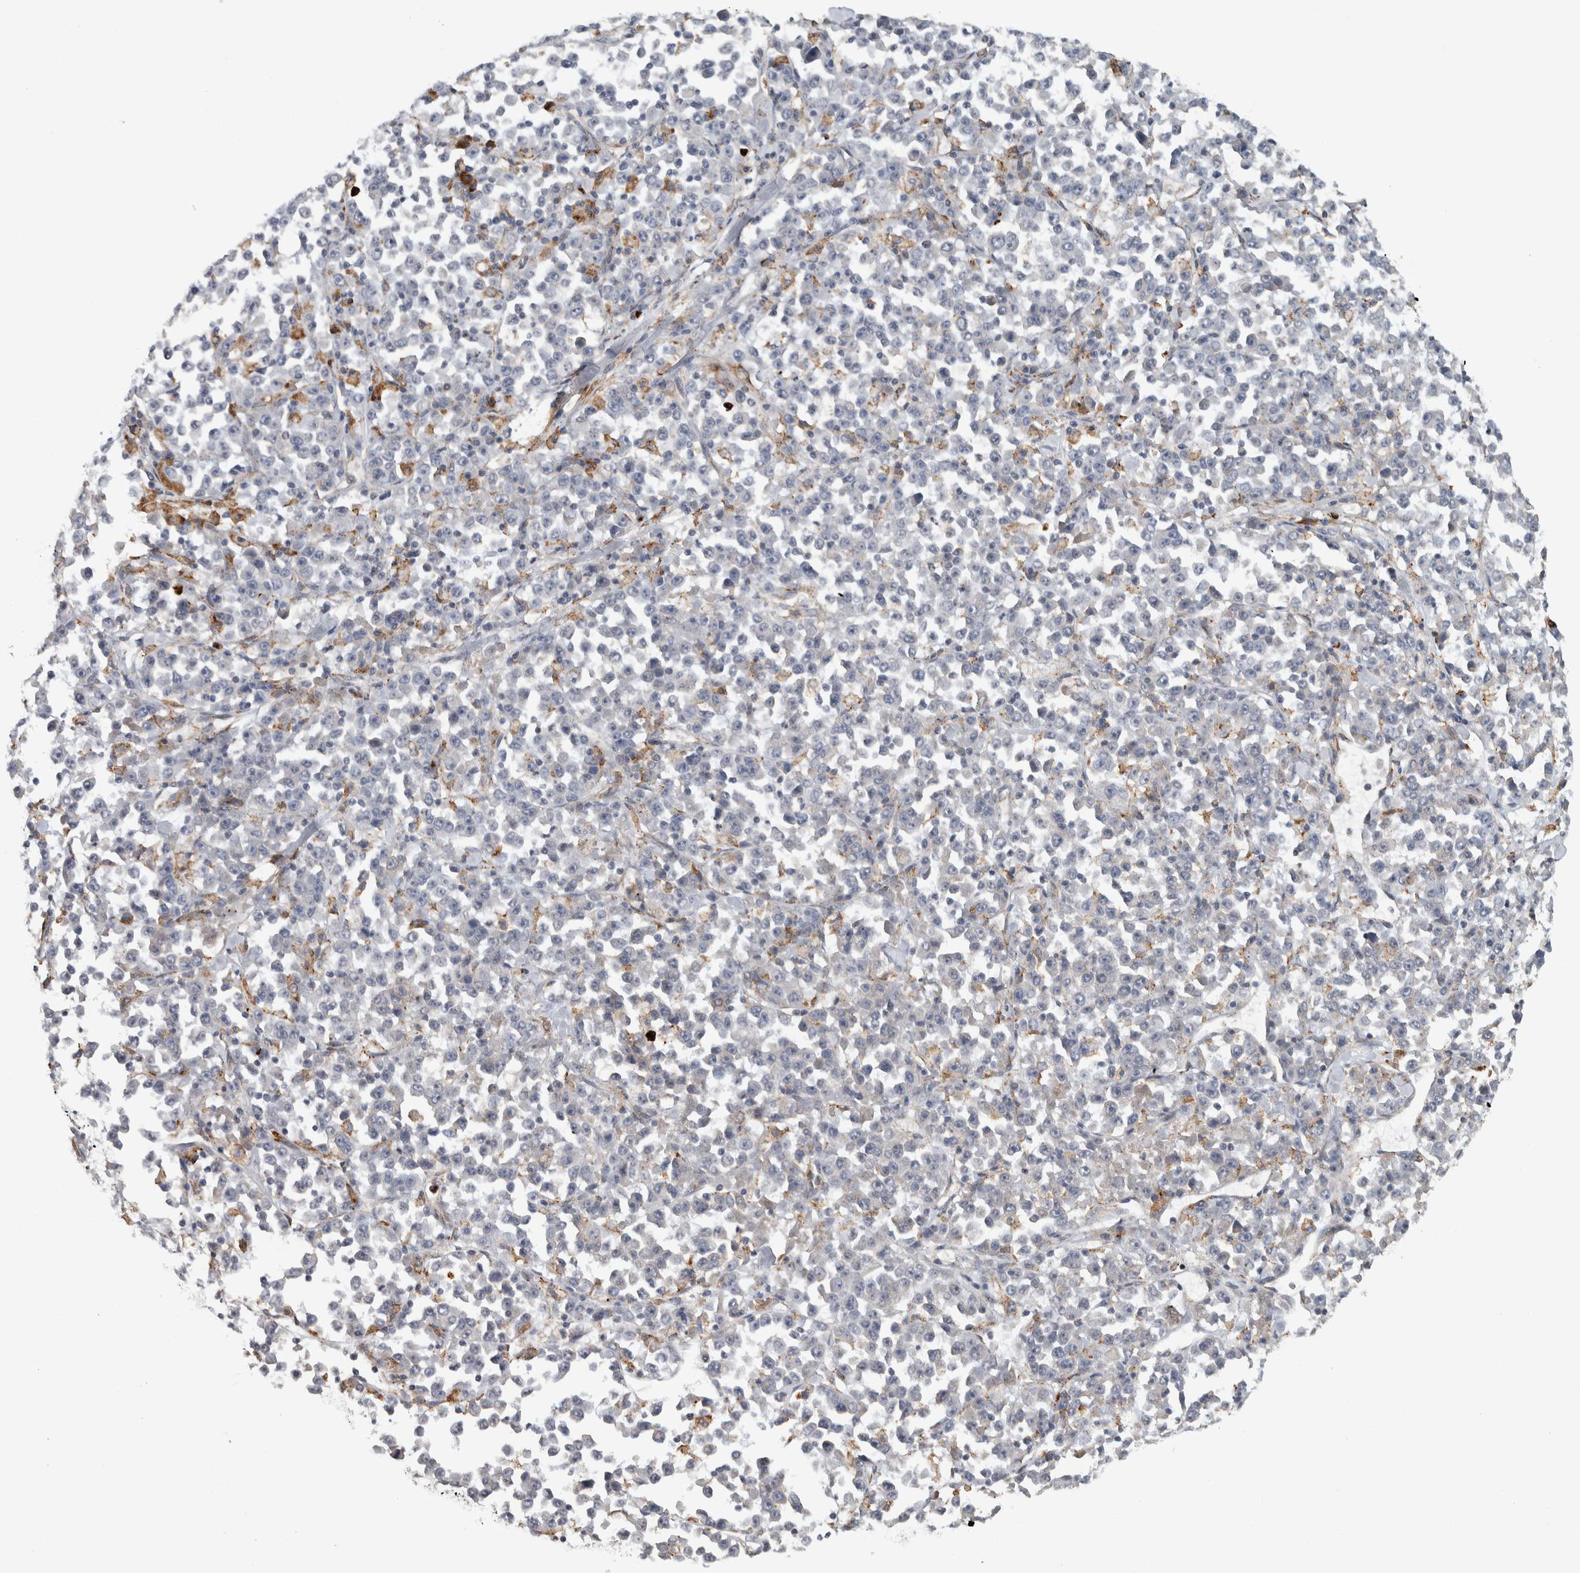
{"staining": {"intensity": "negative", "quantity": "none", "location": "none"}, "tissue": "stomach cancer", "cell_type": "Tumor cells", "image_type": "cancer", "snomed": [{"axis": "morphology", "description": "Normal tissue, NOS"}, {"axis": "morphology", "description": "Adenocarcinoma, NOS"}, {"axis": "topography", "description": "Stomach, upper"}, {"axis": "topography", "description": "Stomach"}], "caption": "This is an IHC histopathology image of human stomach adenocarcinoma. There is no expression in tumor cells.", "gene": "ADPRM", "patient": {"sex": "male", "age": 59}}